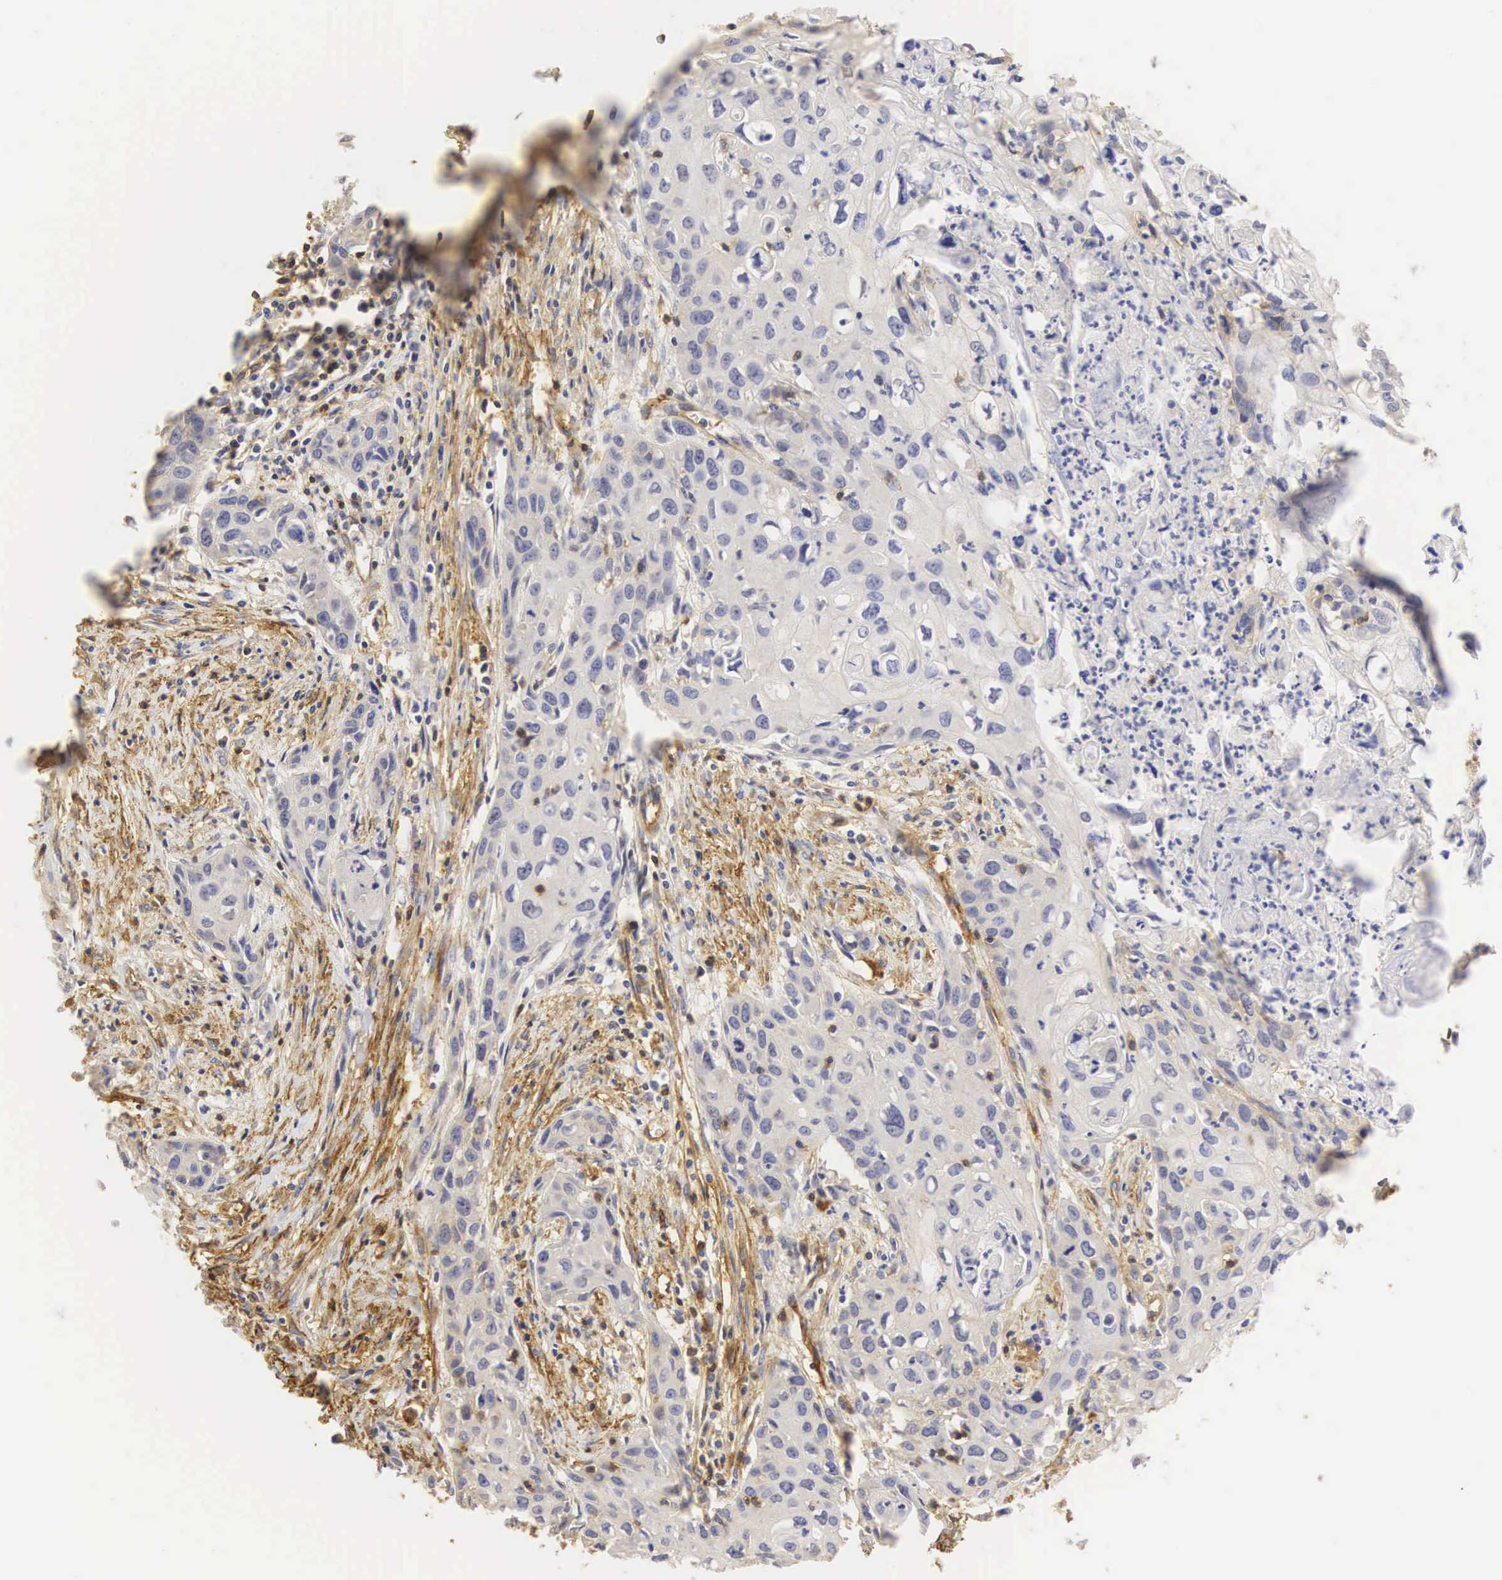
{"staining": {"intensity": "negative", "quantity": "none", "location": "none"}, "tissue": "urothelial cancer", "cell_type": "Tumor cells", "image_type": "cancer", "snomed": [{"axis": "morphology", "description": "Urothelial carcinoma, High grade"}, {"axis": "topography", "description": "Urinary bladder"}], "caption": "A histopathology image of human urothelial carcinoma (high-grade) is negative for staining in tumor cells.", "gene": "CD99", "patient": {"sex": "male", "age": 54}}